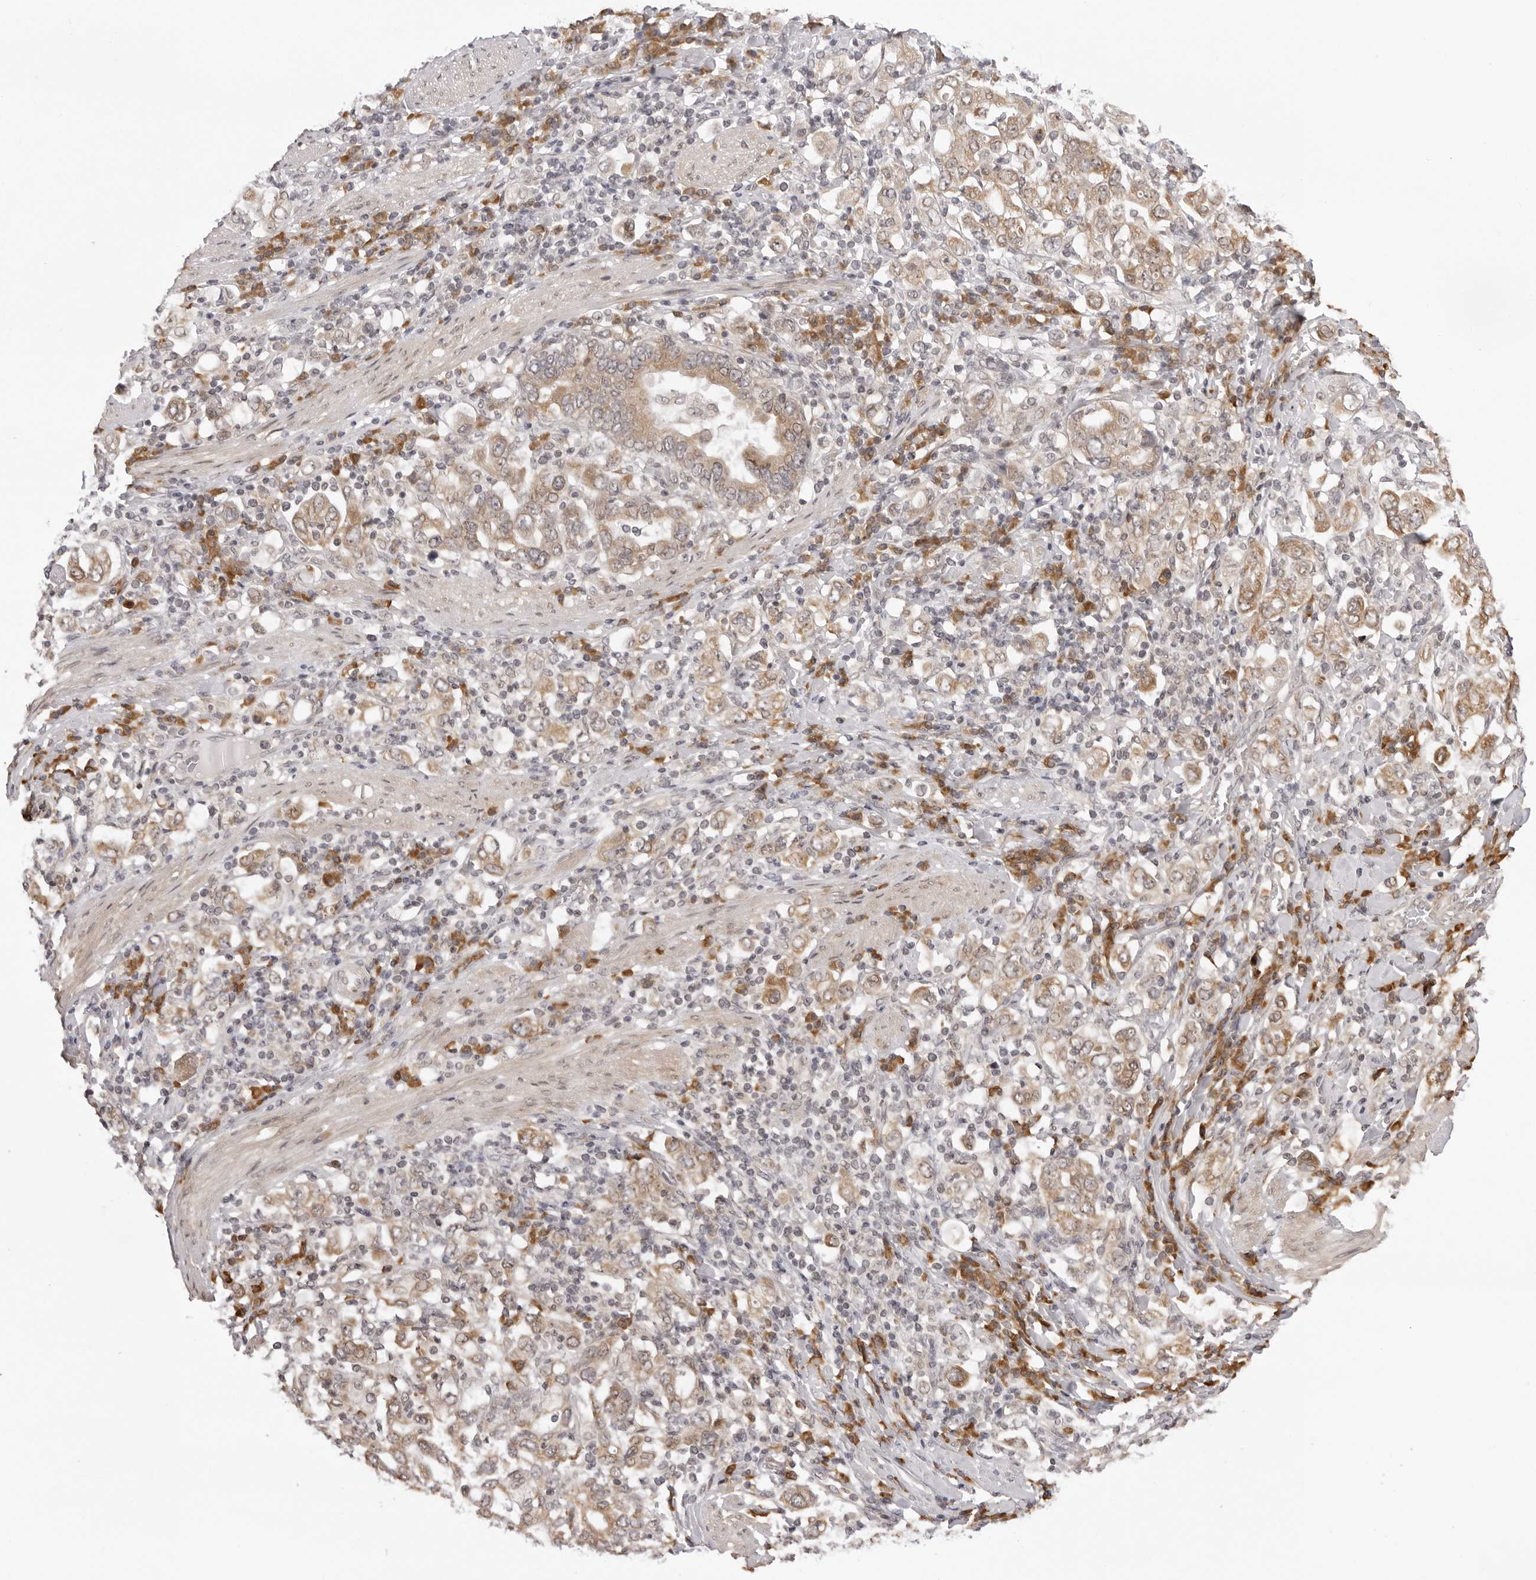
{"staining": {"intensity": "moderate", "quantity": ">75%", "location": "cytoplasmic/membranous"}, "tissue": "stomach cancer", "cell_type": "Tumor cells", "image_type": "cancer", "snomed": [{"axis": "morphology", "description": "Adenocarcinoma, NOS"}, {"axis": "topography", "description": "Stomach, upper"}], "caption": "DAB (3,3'-diaminobenzidine) immunohistochemical staining of stomach cancer (adenocarcinoma) shows moderate cytoplasmic/membranous protein staining in approximately >75% of tumor cells.", "gene": "ZC3H11A", "patient": {"sex": "male", "age": 62}}